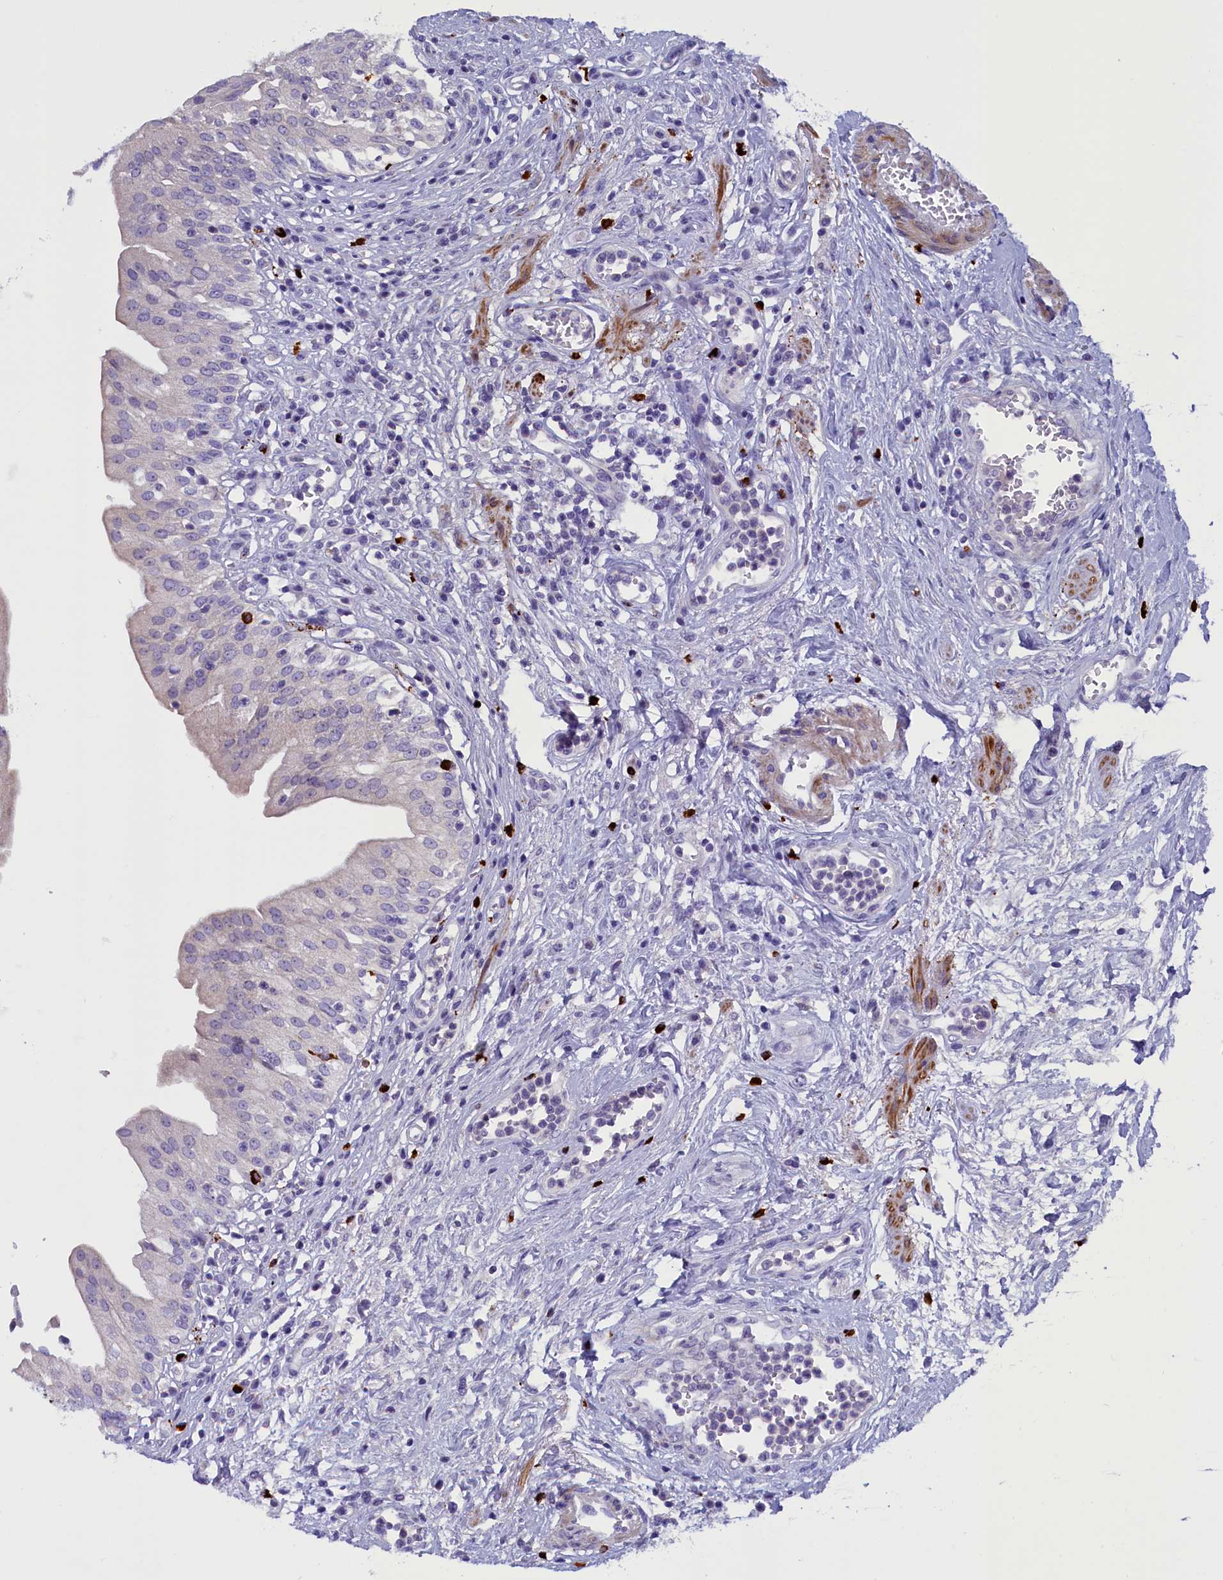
{"staining": {"intensity": "weak", "quantity": "25%-75%", "location": "cytoplasmic/membranous"}, "tissue": "urinary bladder", "cell_type": "Urothelial cells", "image_type": "normal", "snomed": [{"axis": "morphology", "description": "Normal tissue, NOS"}, {"axis": "morphology", "description": "Inflammation, NOS"}, {"axis": "topography", "description": "Urinary bladder"}], "caption": "IHC (DAB (3,3'-diaminobenzidine)) staining of benign human urinary bladder displays weak cytoplasmic/membranous protein positivity in about 25%-75% of urothelial cells. IHC stains the protein in brown and the nuclei are stained blue.", "gene": "RTTN", "patient": {"sex": "male", "age": 63}}